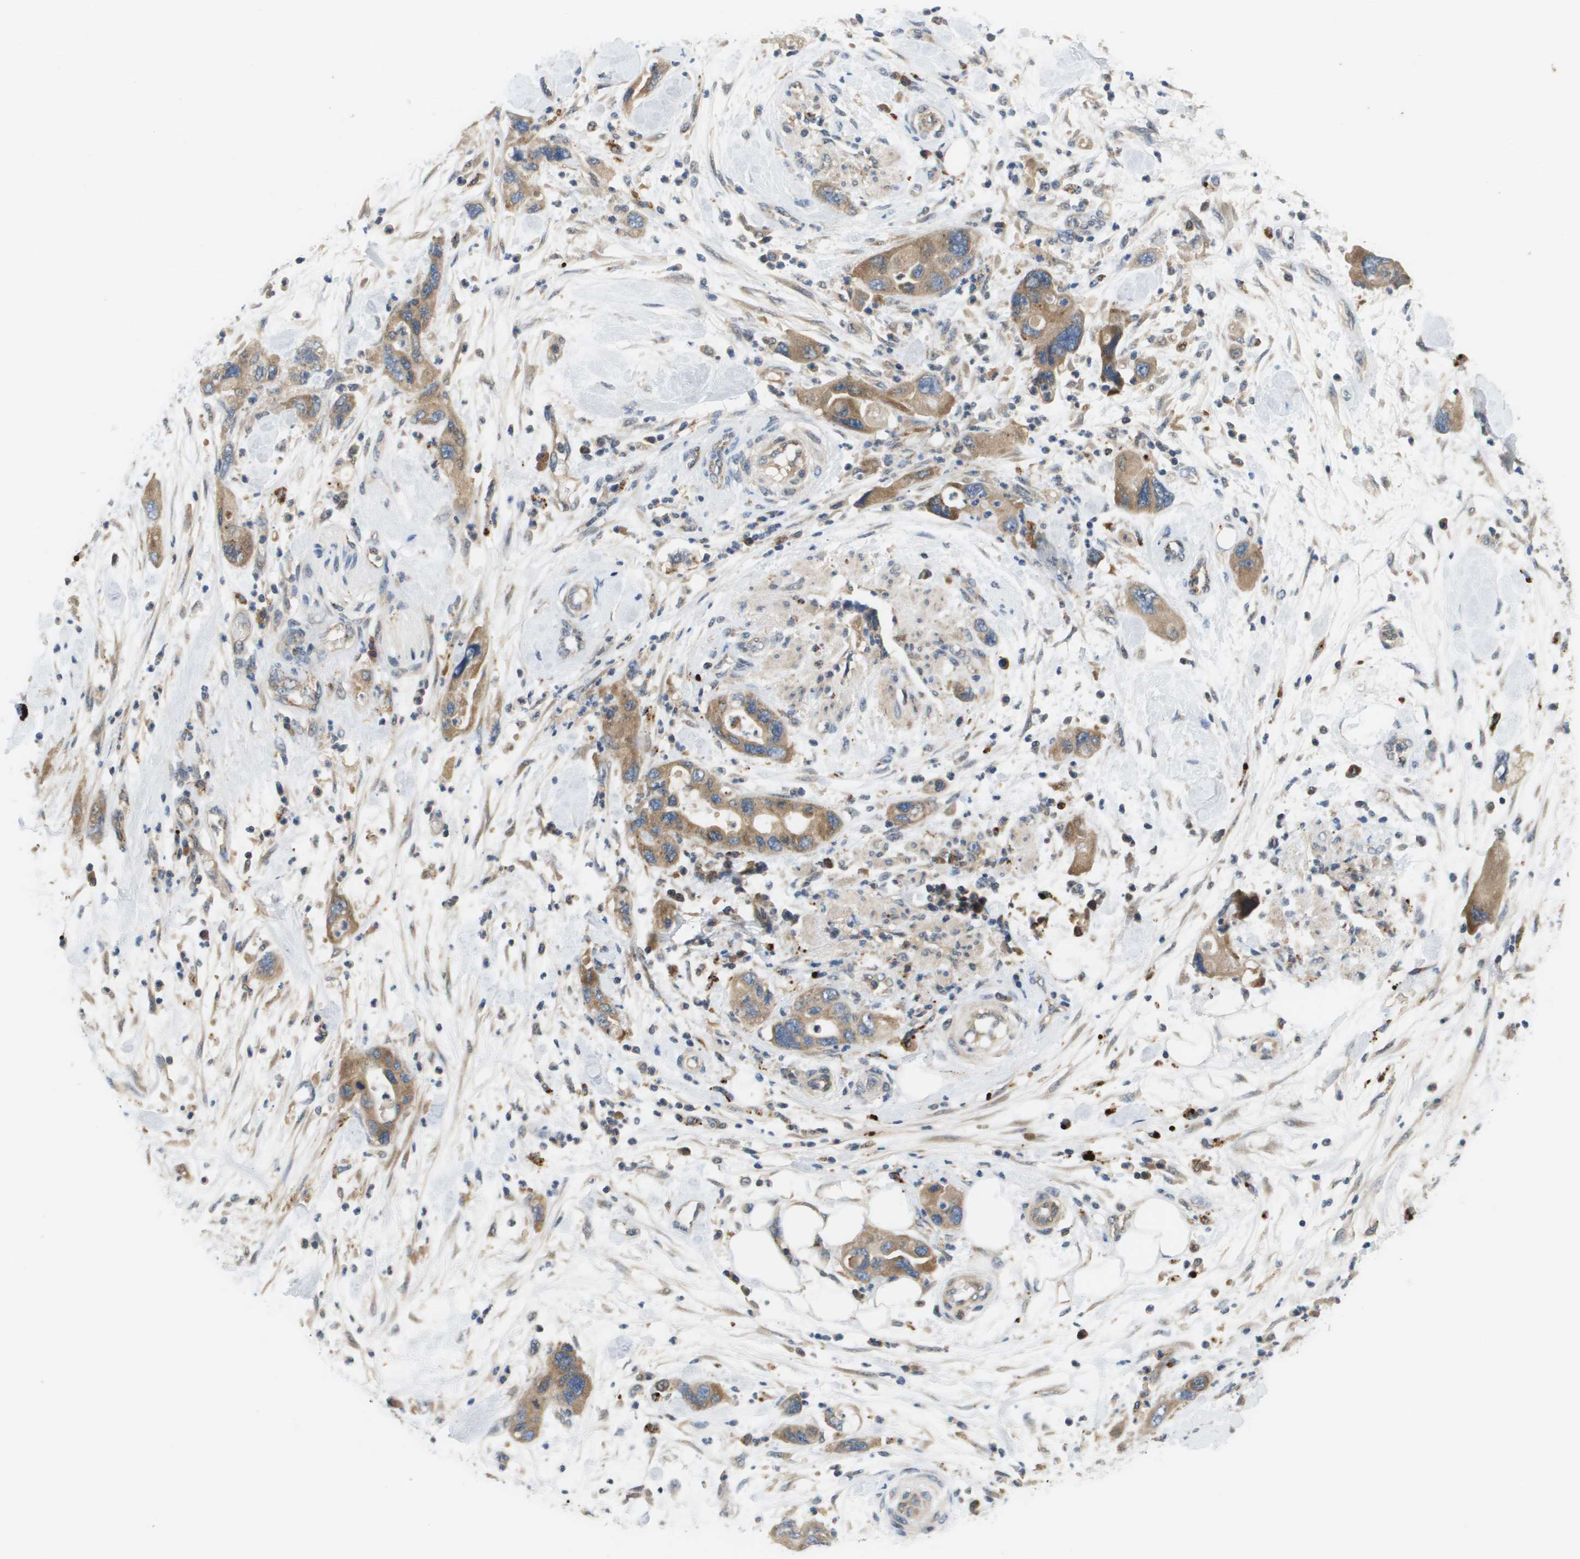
{"staining": {"intensity": "moderate", "quantity": ">75%", "location": "cytoplasmic/membranous"}, "tissue": "pancreatic cancer", "cell_type": "Tumor cells", "image_type": "cancer", "snomed": [{"axis": "morphology", "description": "Normal tissue, NOS"}, {"axis": "morphology", "description": "Adenocarcinoma, NOS"}, {"axis": "topography", "description": "Pancreas"}], "caption": "Pancreatic cancer (adenocarcinoma) stained with a brown dye displays moderate cytoplasmic/membranous positive staining in approximately >75% of tumor cells.", "gene": "SLC25A20", "patient": {"sex": "female", "age": 71}}